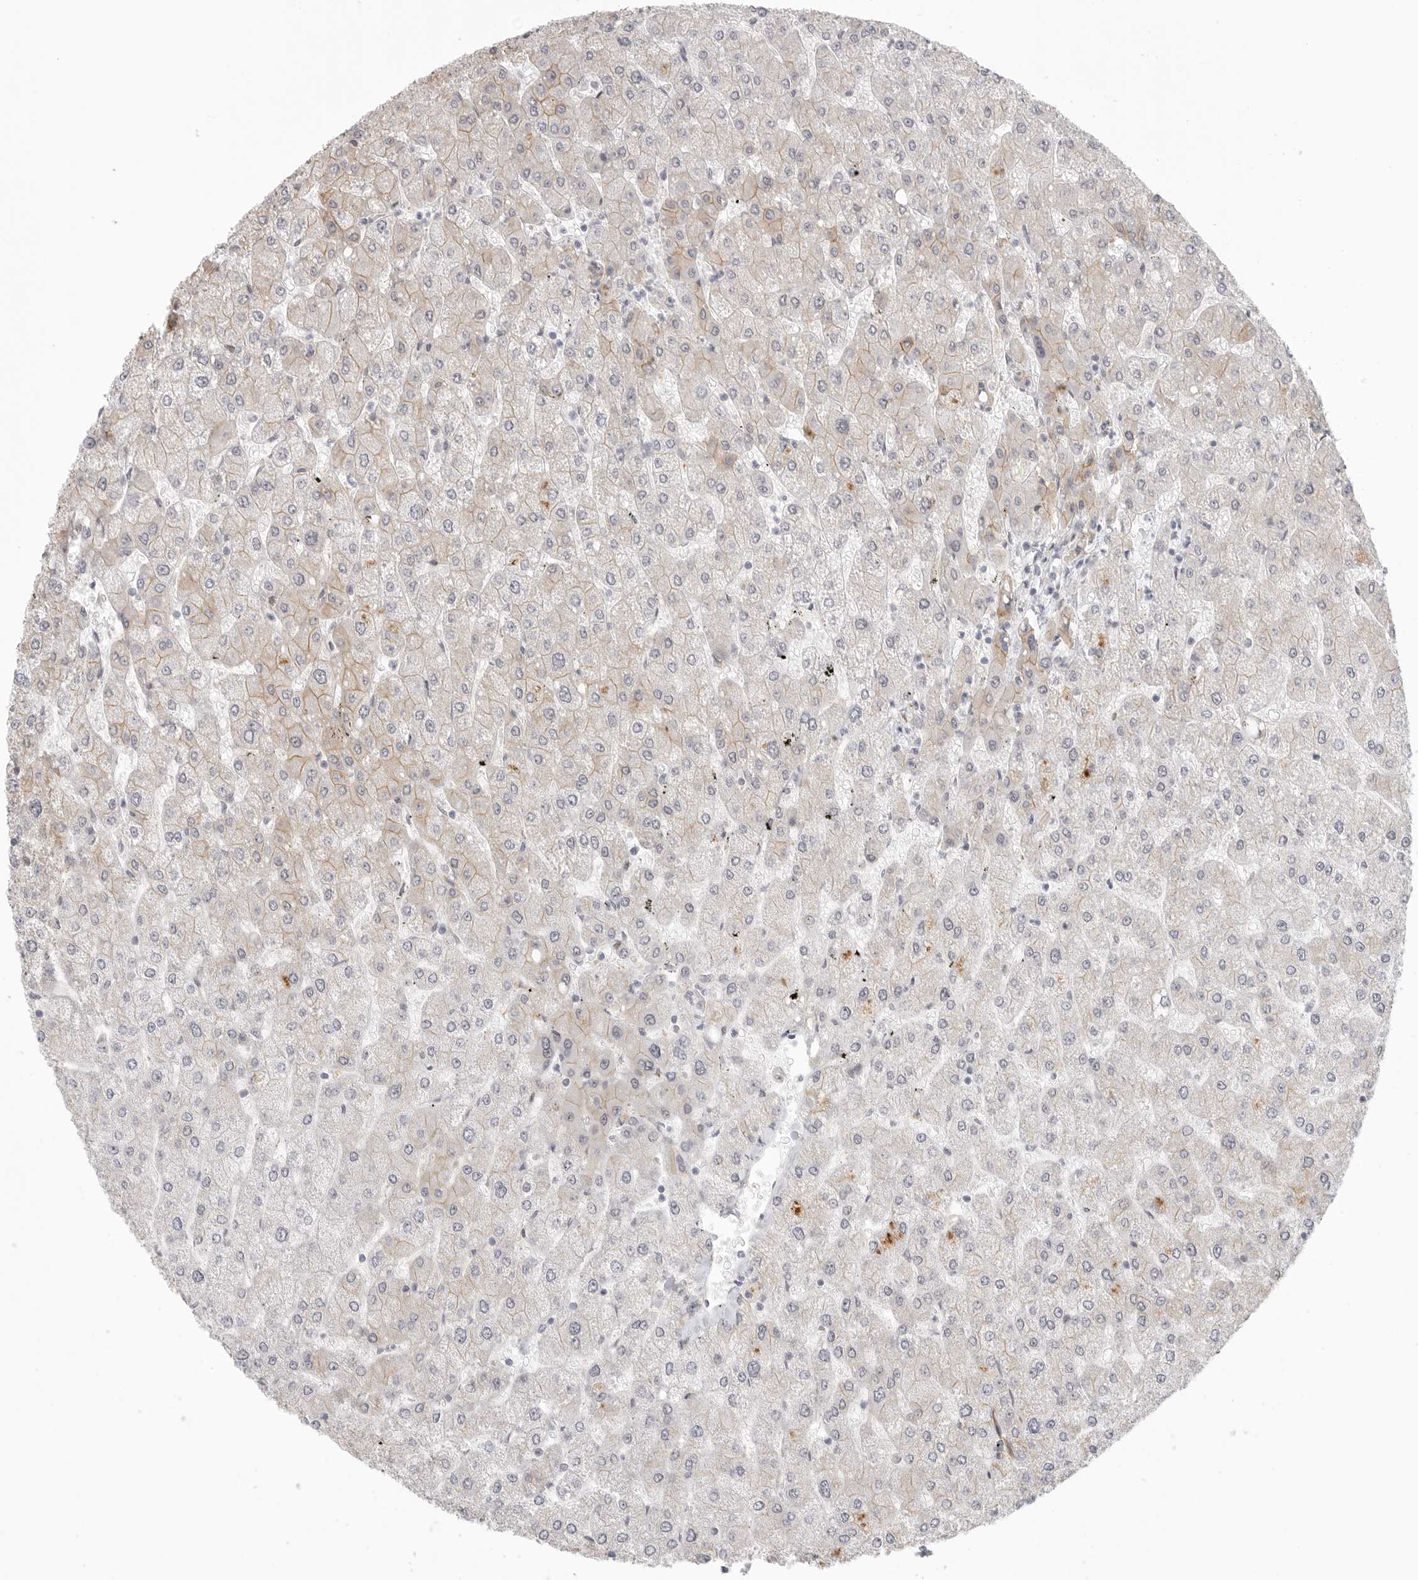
{"staining": {"intensity": "weak", "quantity": ">75%", "location": "cytoplasmic/membranous"}, "tissue": "liver", "cell_type": "Cholangiocytes", "image_type": "normal", "snomed": [{"axis": "morphology", "description": "Normal tissue, NOS"}, {"axis": "topography", "description": "Liver"}], "caption": "Immunohistochemical staining of unremarkable human liver shows low levels of weak cytoplasmic/membranous staining in about >75% of cholangiocytes.", "gene": "ATOH7", "patient": {"sex": "male", "age": 55}}